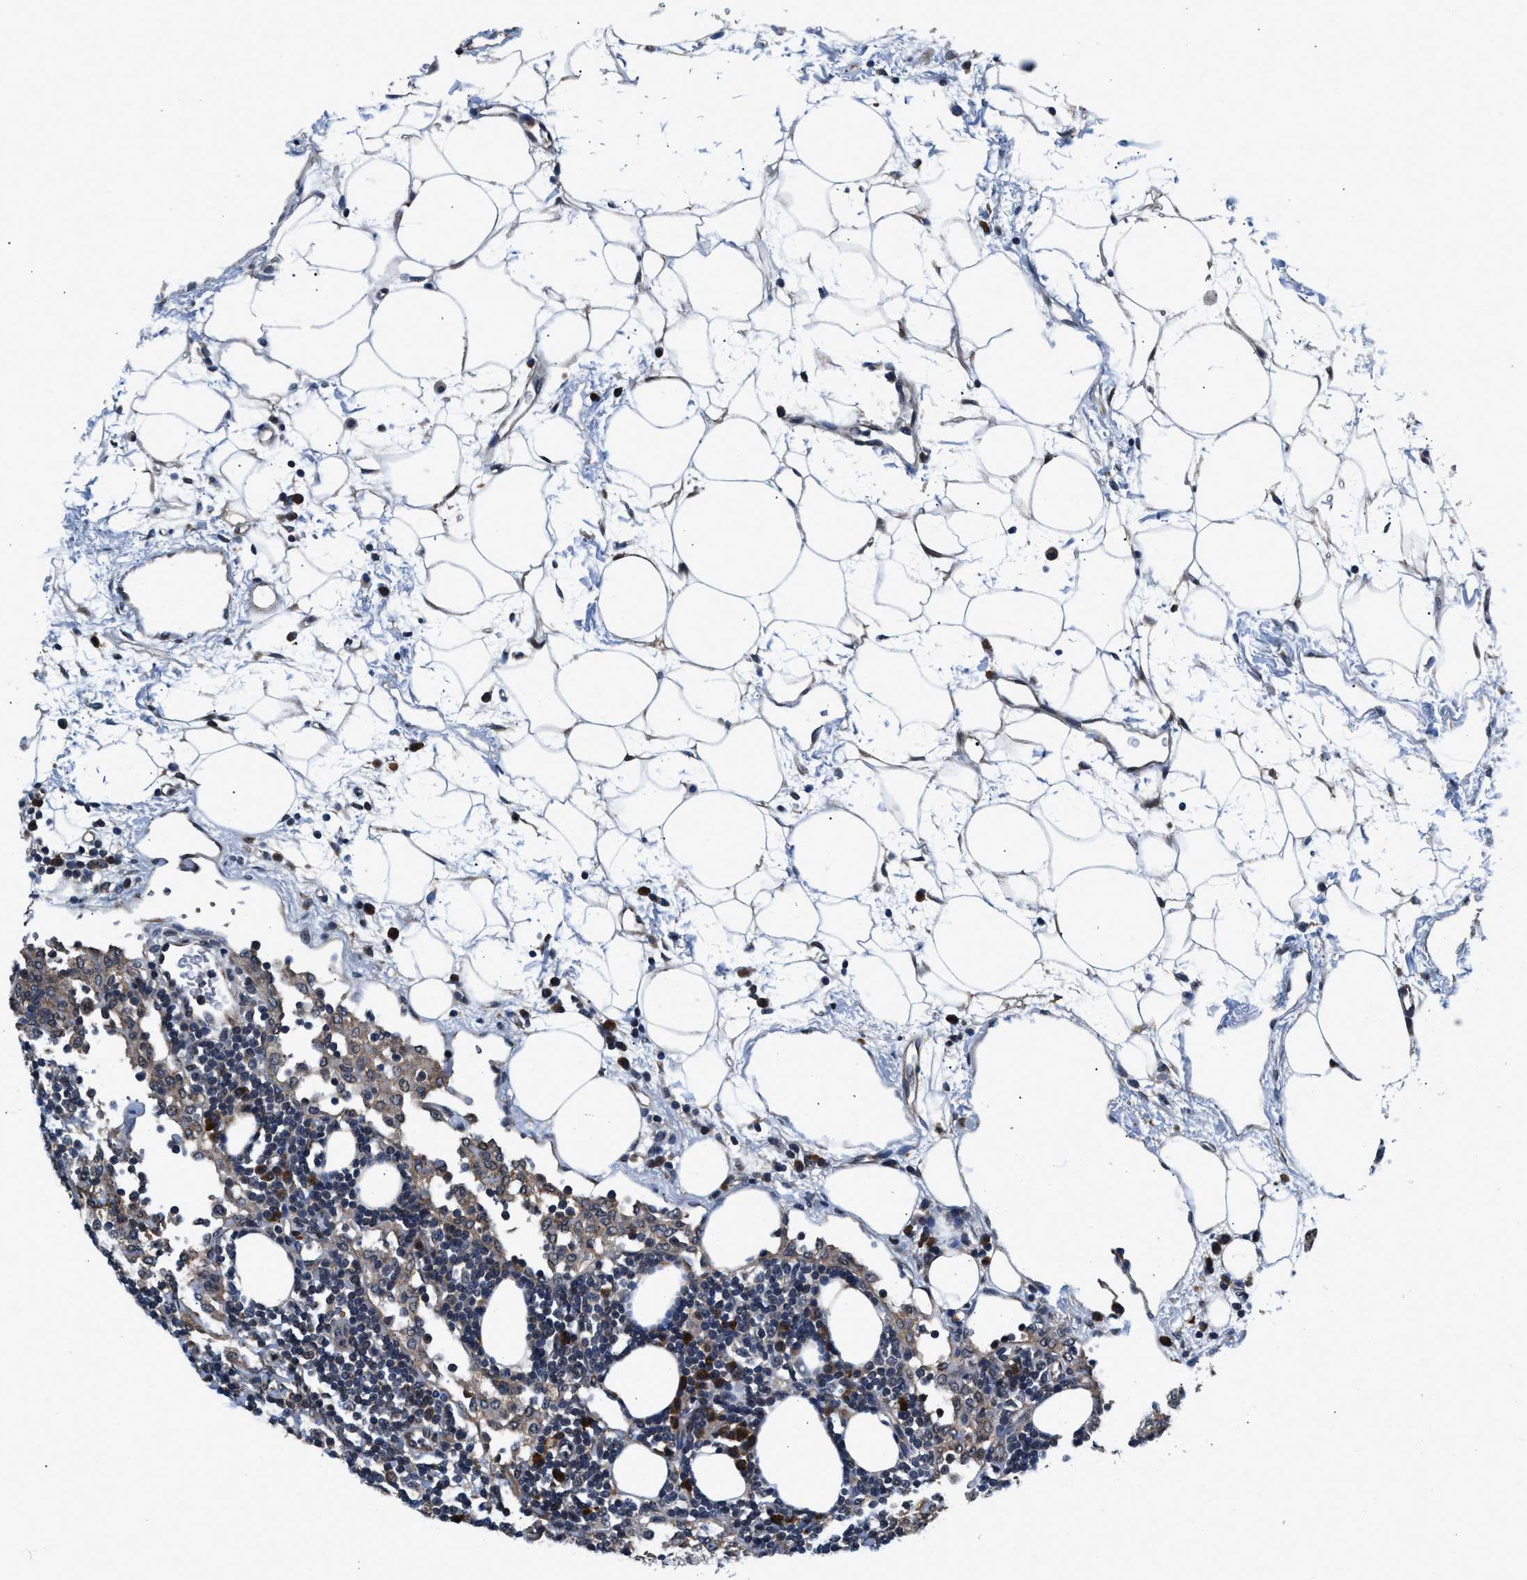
{"staining": {"intensity": "weak", "quantity": ">75%", "location": "cytoplasmic/membranous"}, "tissue": "lymph node", "cell_type": "Germinal center cells", "image_type": "normal", "snomed": [{"axis": "morphology", "description": "Normal tissue, NOS"}, {"axis": "morphology", "description": "Carcinoid, malignant, NOS"}, {"axis": "topography", "description": "Lymph node"}], "caption": "Brown immunohistochemical staining in normal human lymph node reveals weak cytoplasmic/membranous positivity in about >75% of germinal center cells. The staining was performed using DAB (3,3'-diaminobenzidine), with brown indicating positive protein expression. Nuclei are stained blue with hematoxylin.", "gene": "PRPSAP2", "patient": {"sex": "male", "age": 47}}